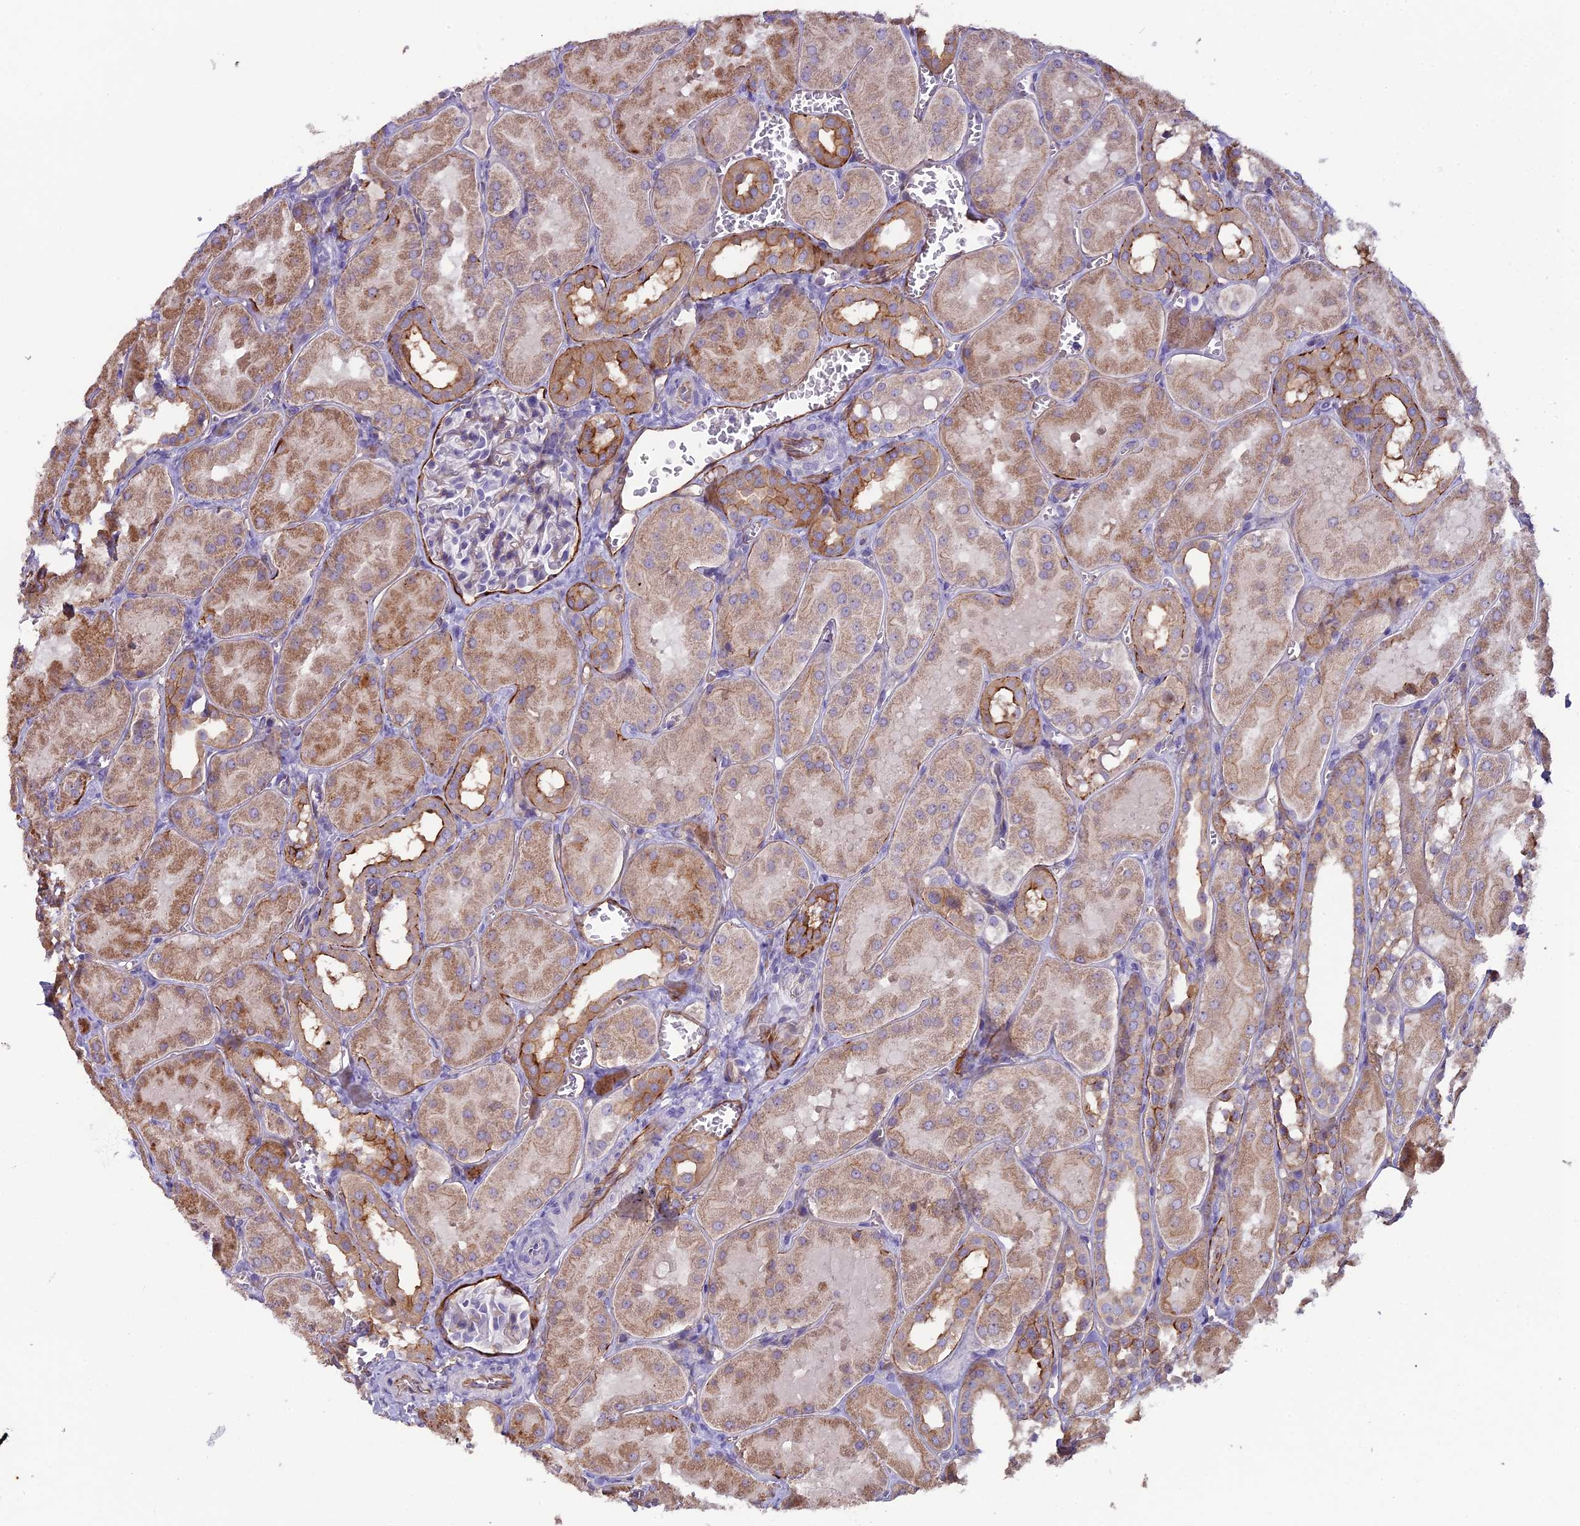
{"staining": {"intensity": "moderate", "quantity": "<25%", "location": "cytoplasmic/membranous"}, "tissue": "kidney", "cell_type": "Cells in glomeruli", "image_type": "normal", "snomed": [{"axis": "morphology", "description": "Normal tissue, NOS"}, {"axis": "topography", "description": "Kidney"}, {"axis": "topography", "description": "Urinary bladder"}], "caption": "The micrograph displays staining of normal kidney, revealing moderate cytoplasmic/membranous protein staining (brown color) within cells in glomeruli. The staining is performed using DAB (3,3'-diaminobenzidine) brown chromogen to label protein expression. The nuclei are counter-stained blue using hematoxylin.", "gene": "CFAP47", "patient": {"sex": "male", "age": 16}}